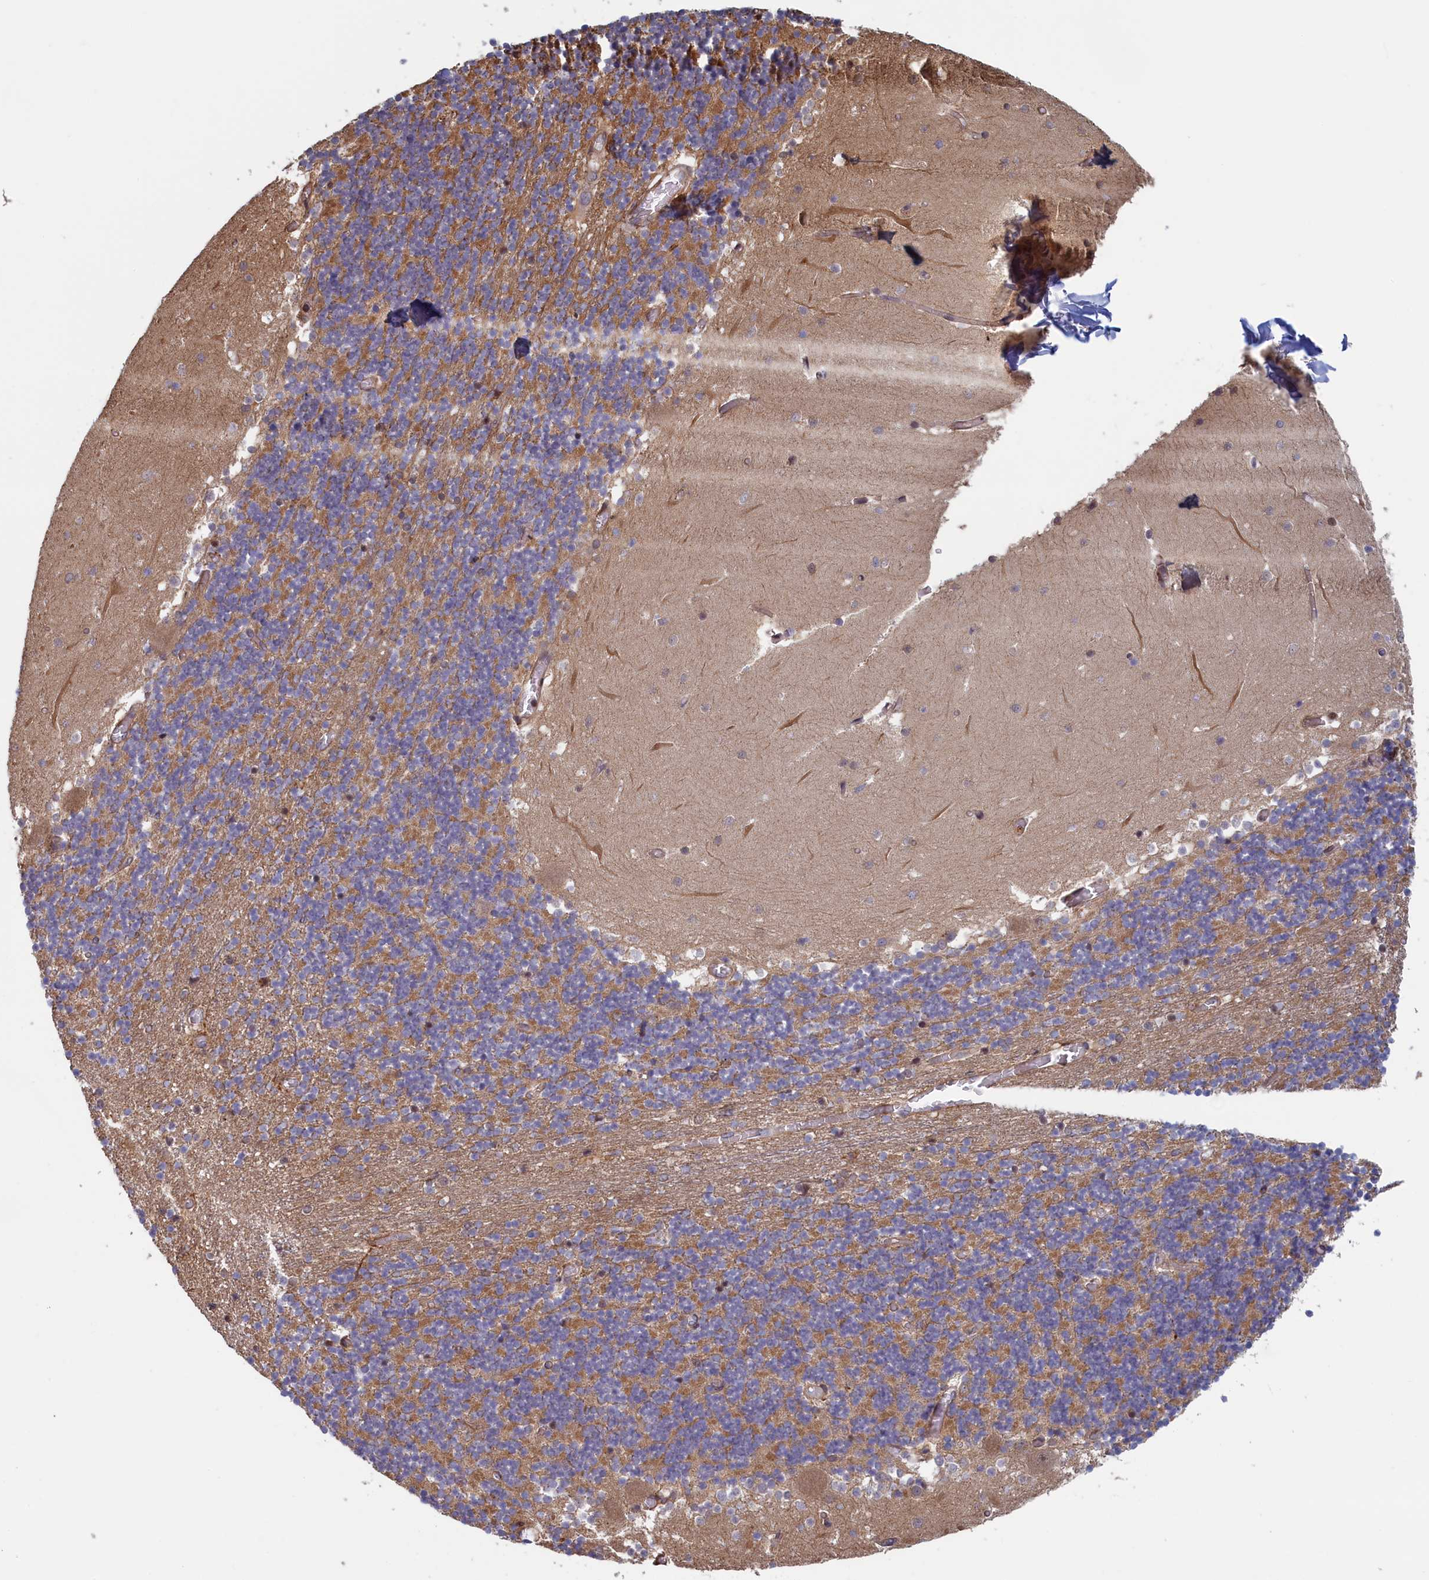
{"staining": {"intensity": "weak", "quantity": "25%-75%", "location": "cytoplasmic/membranous"}, "tissue": "cerebellum", "cell_type": "Cells in granular layer", "image_type": "normal", "snomed": [{"axis": "morphology", "description": "Normal tissue, NOS"}, {"axis": "topography", "description": "Cerebellum"}], "caption": "Brown immunohistochemical staining in normal human cerebellum demonstrates weak cytoplasmic/membranous staining in about 25%-75% of cells in granular layer.", "gene": "RILPL1", "patient": {"sex": "female", "age": 28}}